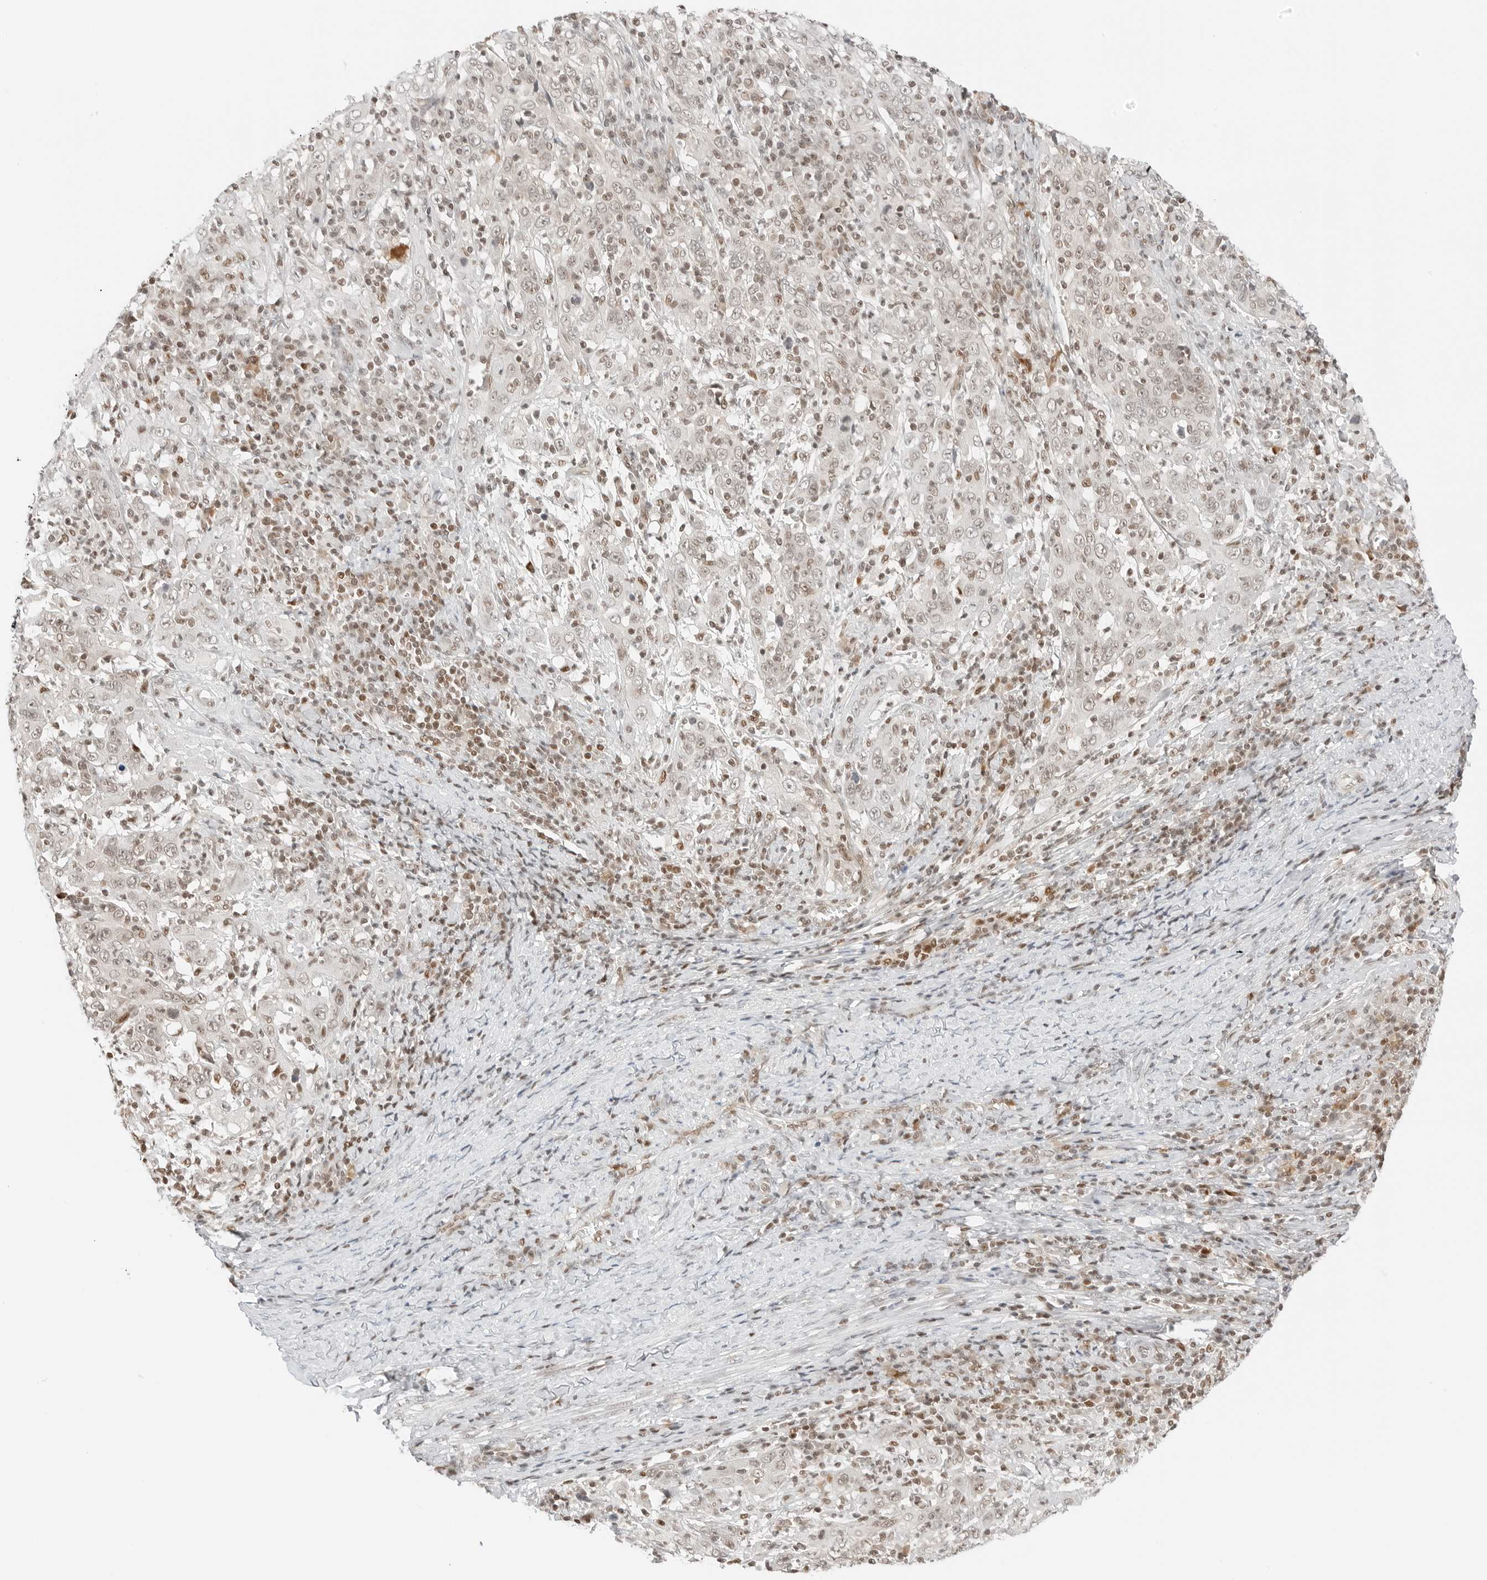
{"staining": {"intensity": "weak", "quantity": "25%-75%", "location": "nuclear"}, "tissue": "cervical cancer", "cell_type": "Tumor cells", "image_type": "cancer", "snomed": [{"axis": "morphology", "description": "Squamous cell carcinoma, NOS"}, {"axis": "topography", "description": "Cervix"}], "caption": "Immunohistochemistry (IHC) of cervical cancer demonstrates low levels of weak nuclear expression in approximately 25%-75% of tumor cells.", "gene": "CRTC2", "patient": {"sex": "female", "age": 46}}